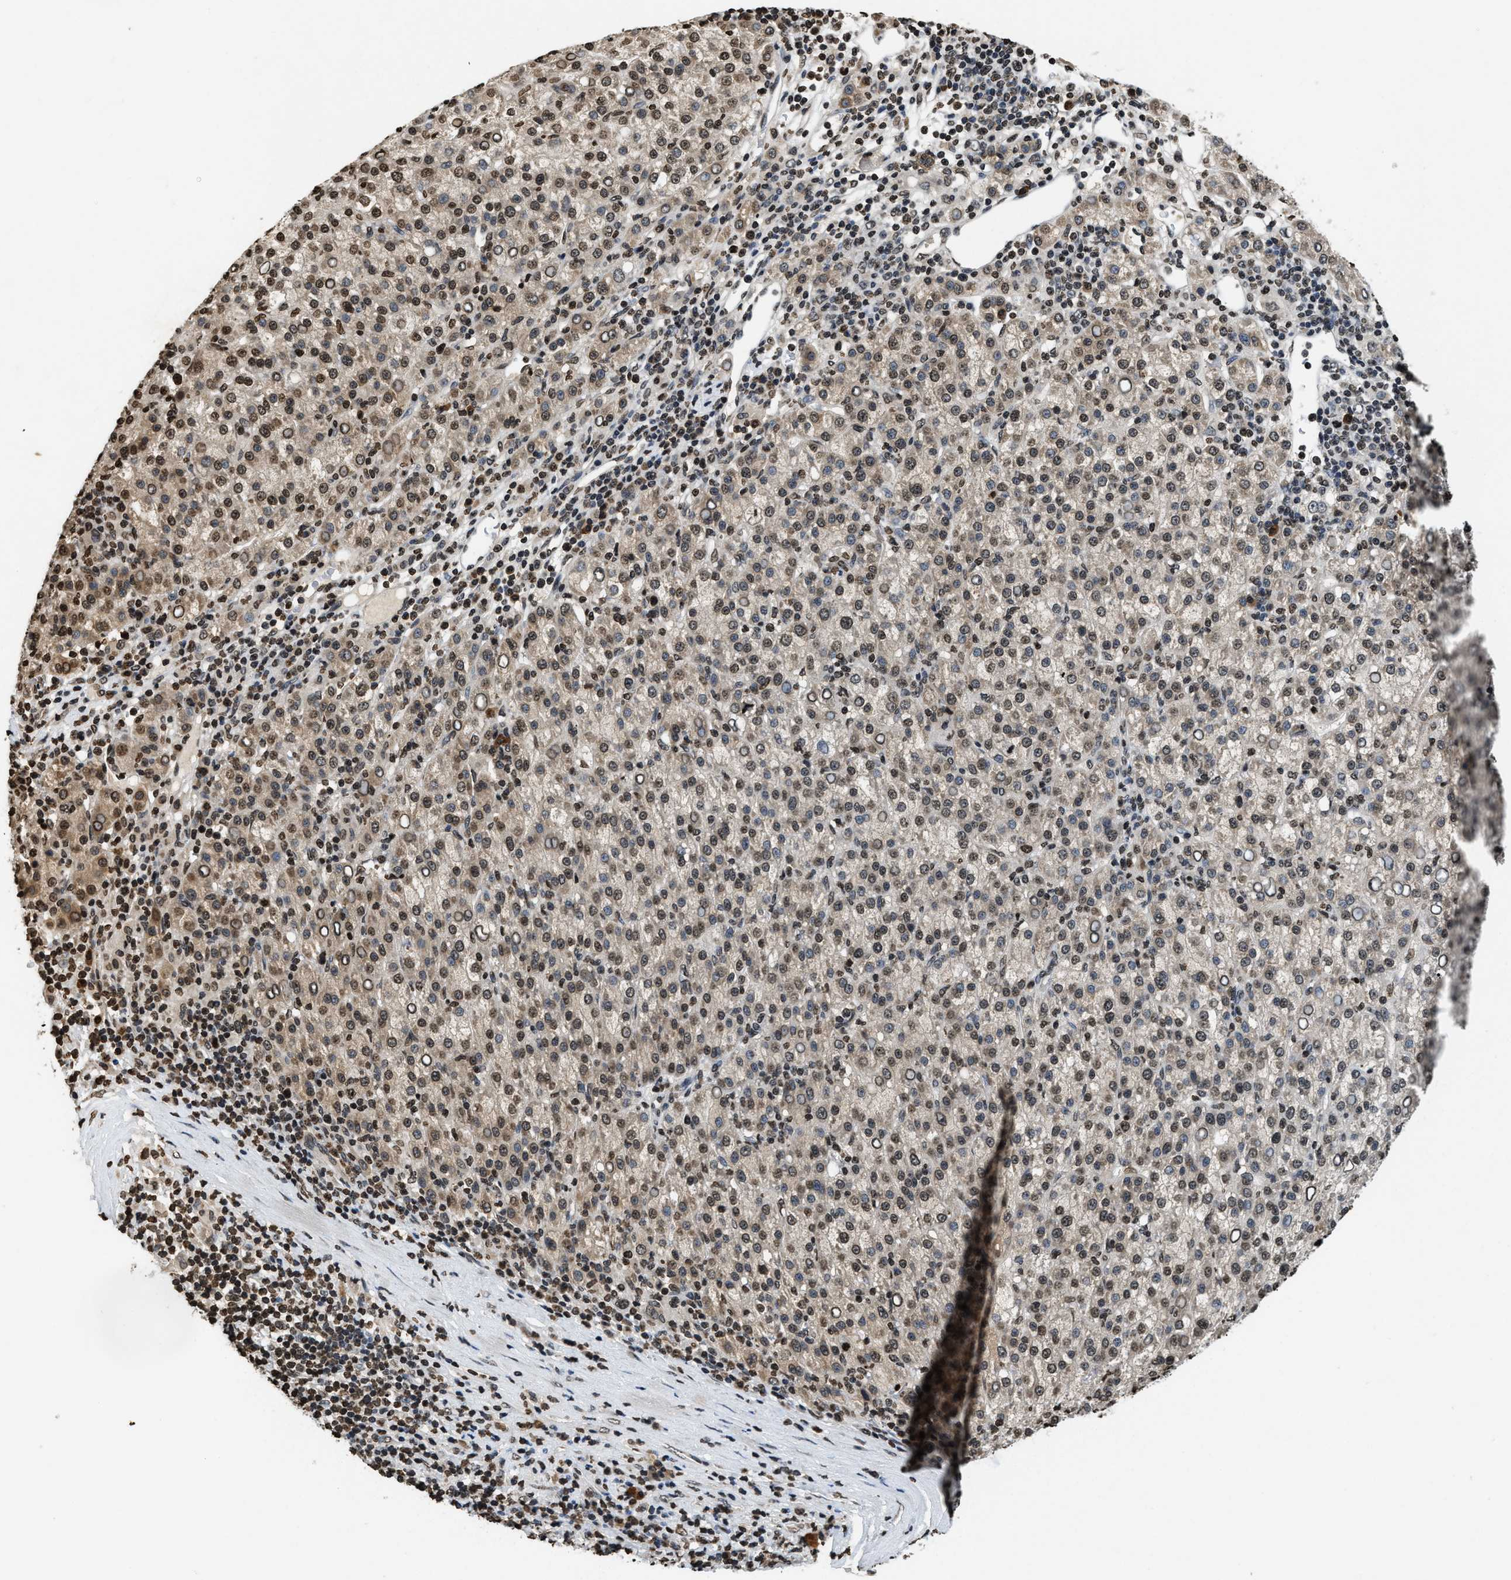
{"staining": {"intensity": "moderate", "quantity": ">75%", "location": "cytoplasmic/membranous,nuclear"}, "tissue": "liver cancer", "cell_type": "Tumor cells", "image_type": "cancer", "snomed": [{"axis": "morphology", "description": "Carcinoma, Hepatocellular, NOS"}, {"axis": "topography", "description": "Liver"}], "caption": "Brown immunohistochemical staining in human liver cancer displays moderate cytoplasmic/membranous and nuclear staining in approximately >75% of tumor cells.", "gene": "DNASE1L3", "patient": {"sex": "female", "age": 58}}